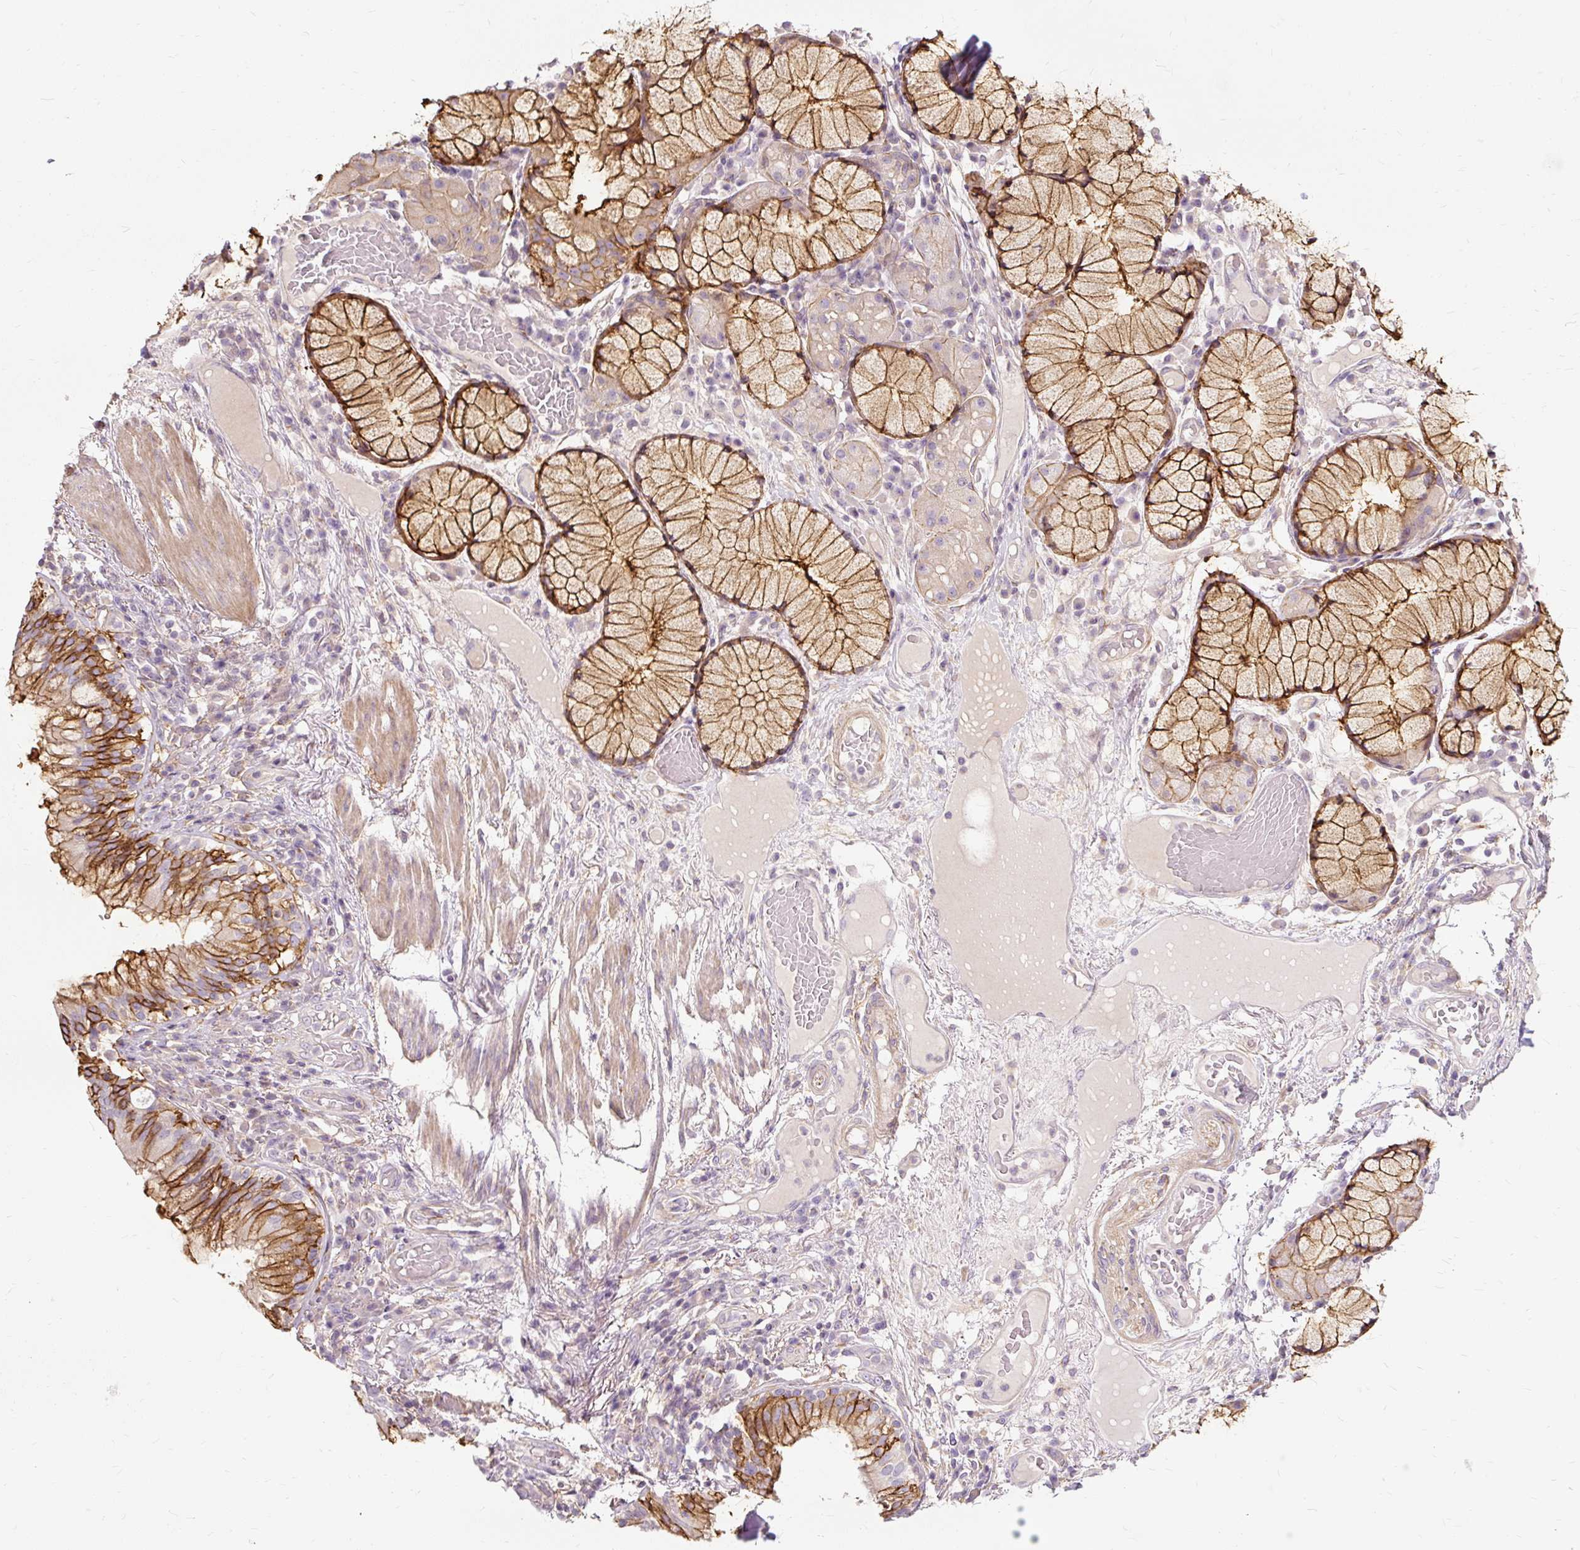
{"staining": {"intensity": "negative", "quantity": "none", "location": "none"}, "tissue": "adipose tissue", "cell_type": "Adipocytes", "image_type": "normal", "snomed": [{"axis": "morphology", "description": "Normal tissue, NOS"}, {"axis": "topography", "description": "Cartilage tissue"}, {"axis": "topography", "description": "Bronchus"}], "caption": "The image shows no staining of adipocytes in normal adipose tissue.", "gene": "TSPAN8", "patient": {"sex": "male", "age": 56}}